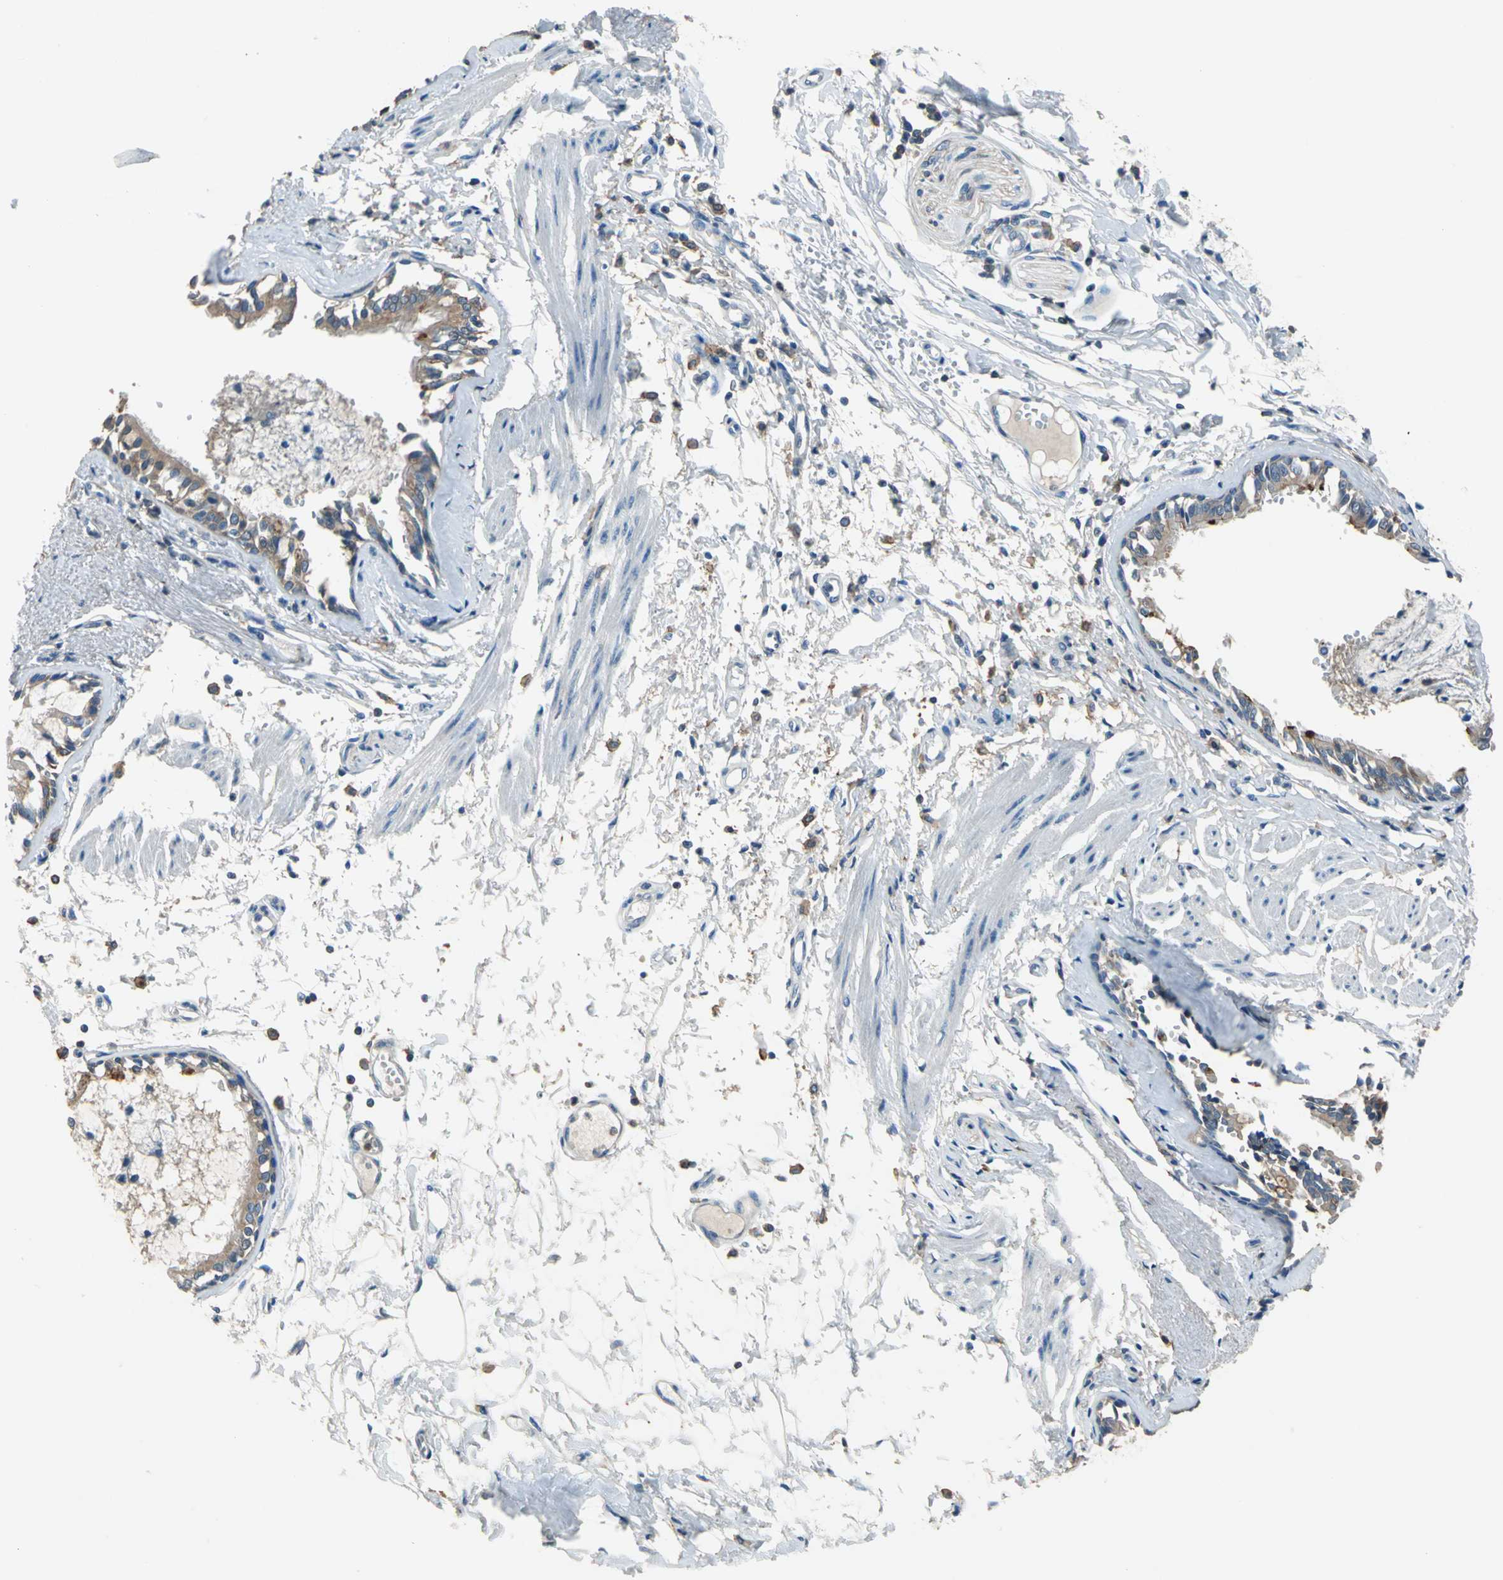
{"staining": {"intensity": "moderate", "quantity": ">75%", "location": "cytoplasmic/membranous"}, "tissue": "bronchus", "cell_type": "Respiratory epithelial cells", "image_type": "normal", "snomed": [{"axis": "morphology", "description": "Normal tissue, NOS"}, {"axis": "topography", "description": "Bronchus"}, {"axis": "topography", "description": "Lung"}], "caption": "Bronchus stained with DAB (3,3'-diaminobenzidine) immunohistochemistry (IHC) reveals medium levels of moderate cytoplasmic/membranous staining in about >75% of respiratory epithelial cells.", "gene": "PRKCA", "patient": {"sex": "female", "age": 56}}